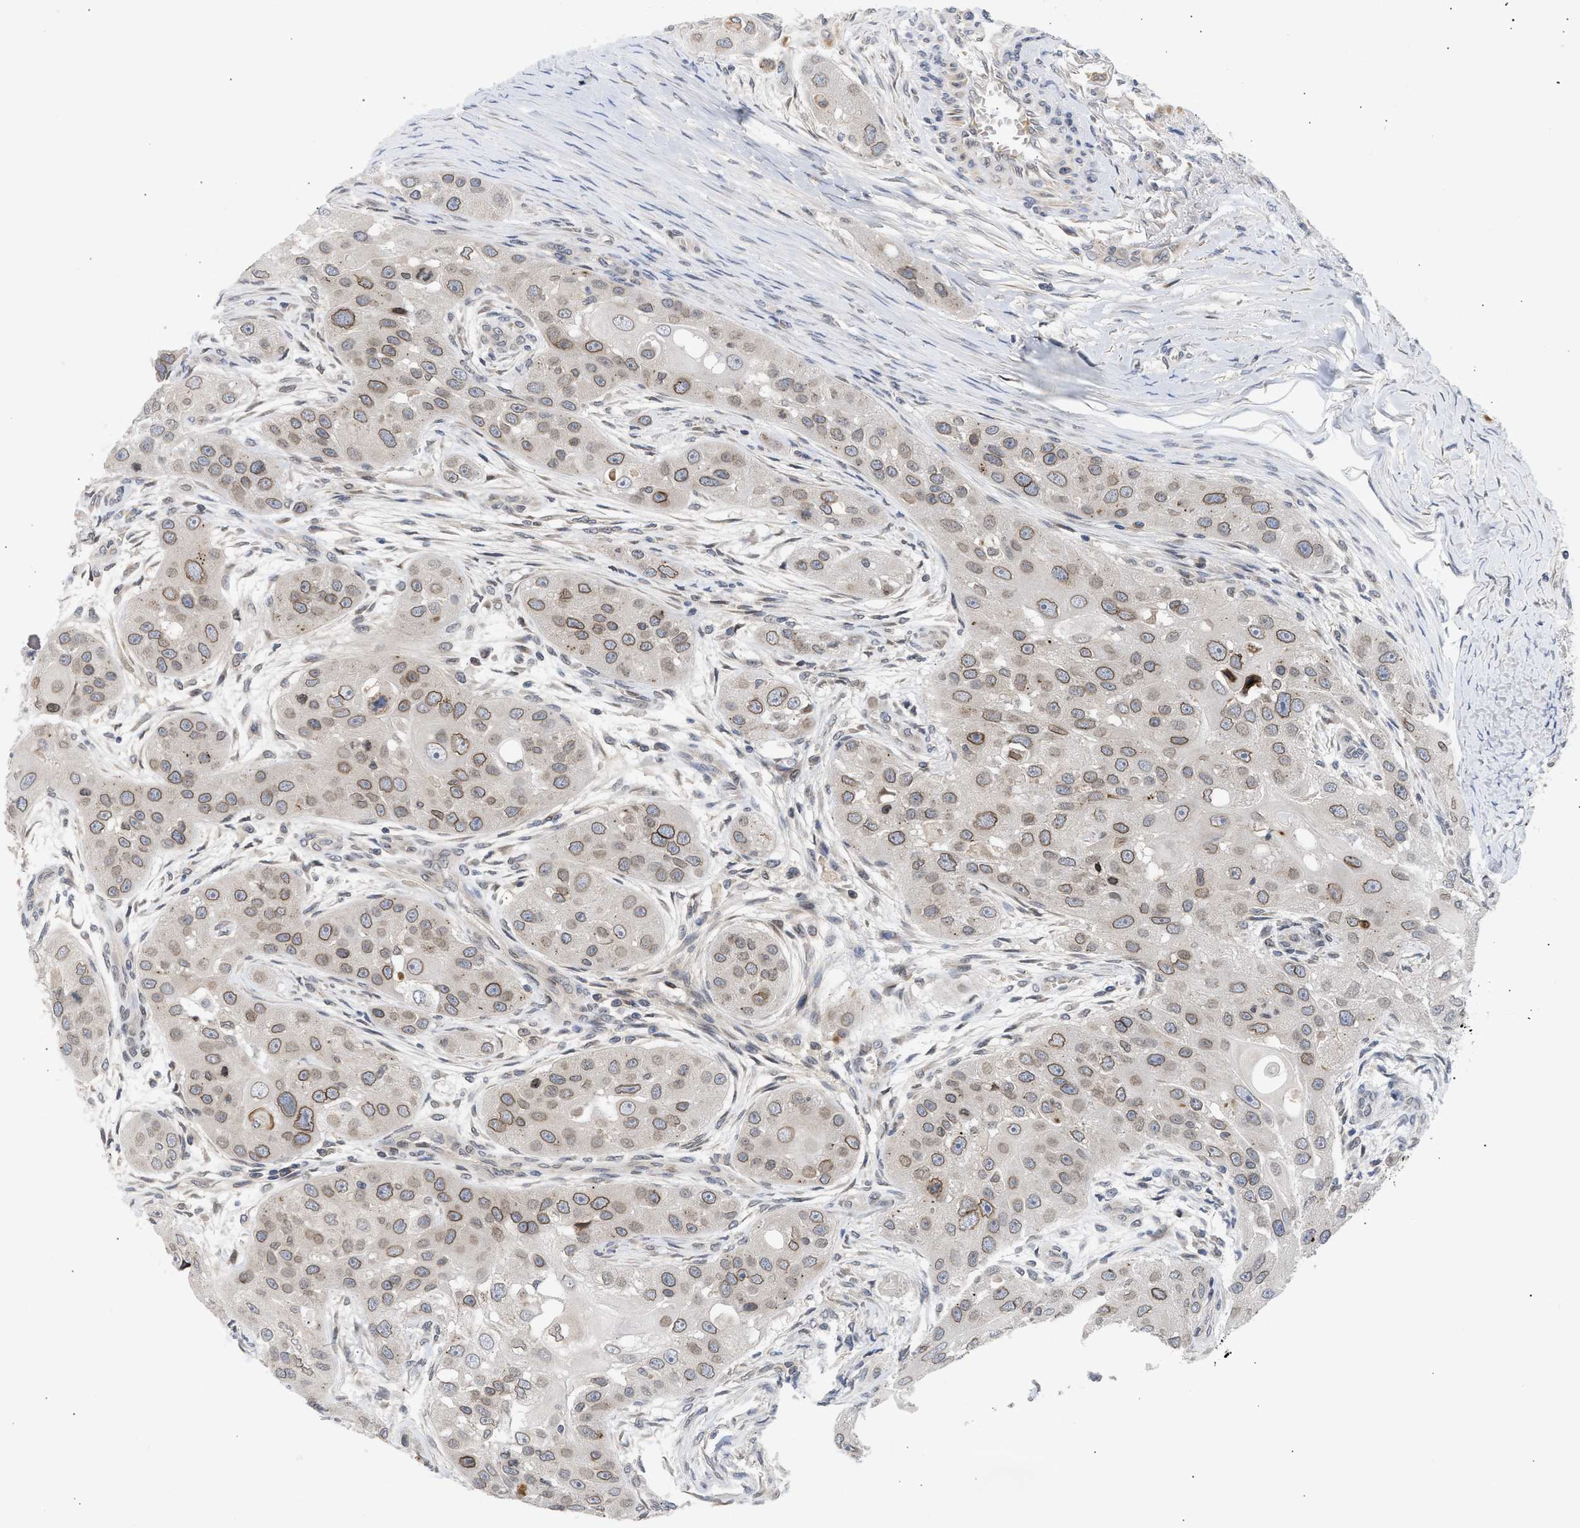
{"staining": {"intensity": "weak", "quantity": ">75%", "location": "cytoplasmic/membranous,nuclear"}, "tissue": "head and neck cancer", "cell_type": "Tumor cells", "image_type": "cancer", "snomed": [{"axis": "morphology", "description": "Normal tissue, NOS"}, {"axis": "morphology", "description": "Squamous cell carcinoma, NOS"}, {"axis": "topography", "description": "Skeletal muscle"}, {"axis": "topography", "description": "Head-Neck"}], "caption": "Protein expression by immunohistochemistry (IHC) demonstrates weak cytoplasmic/membranous and nuclear positivity in approximately >75% of tumor cells in head and neck squamous cell carcinoma.", "gene": "NUP62", "patient": {"sex": "male", "age": 51}}